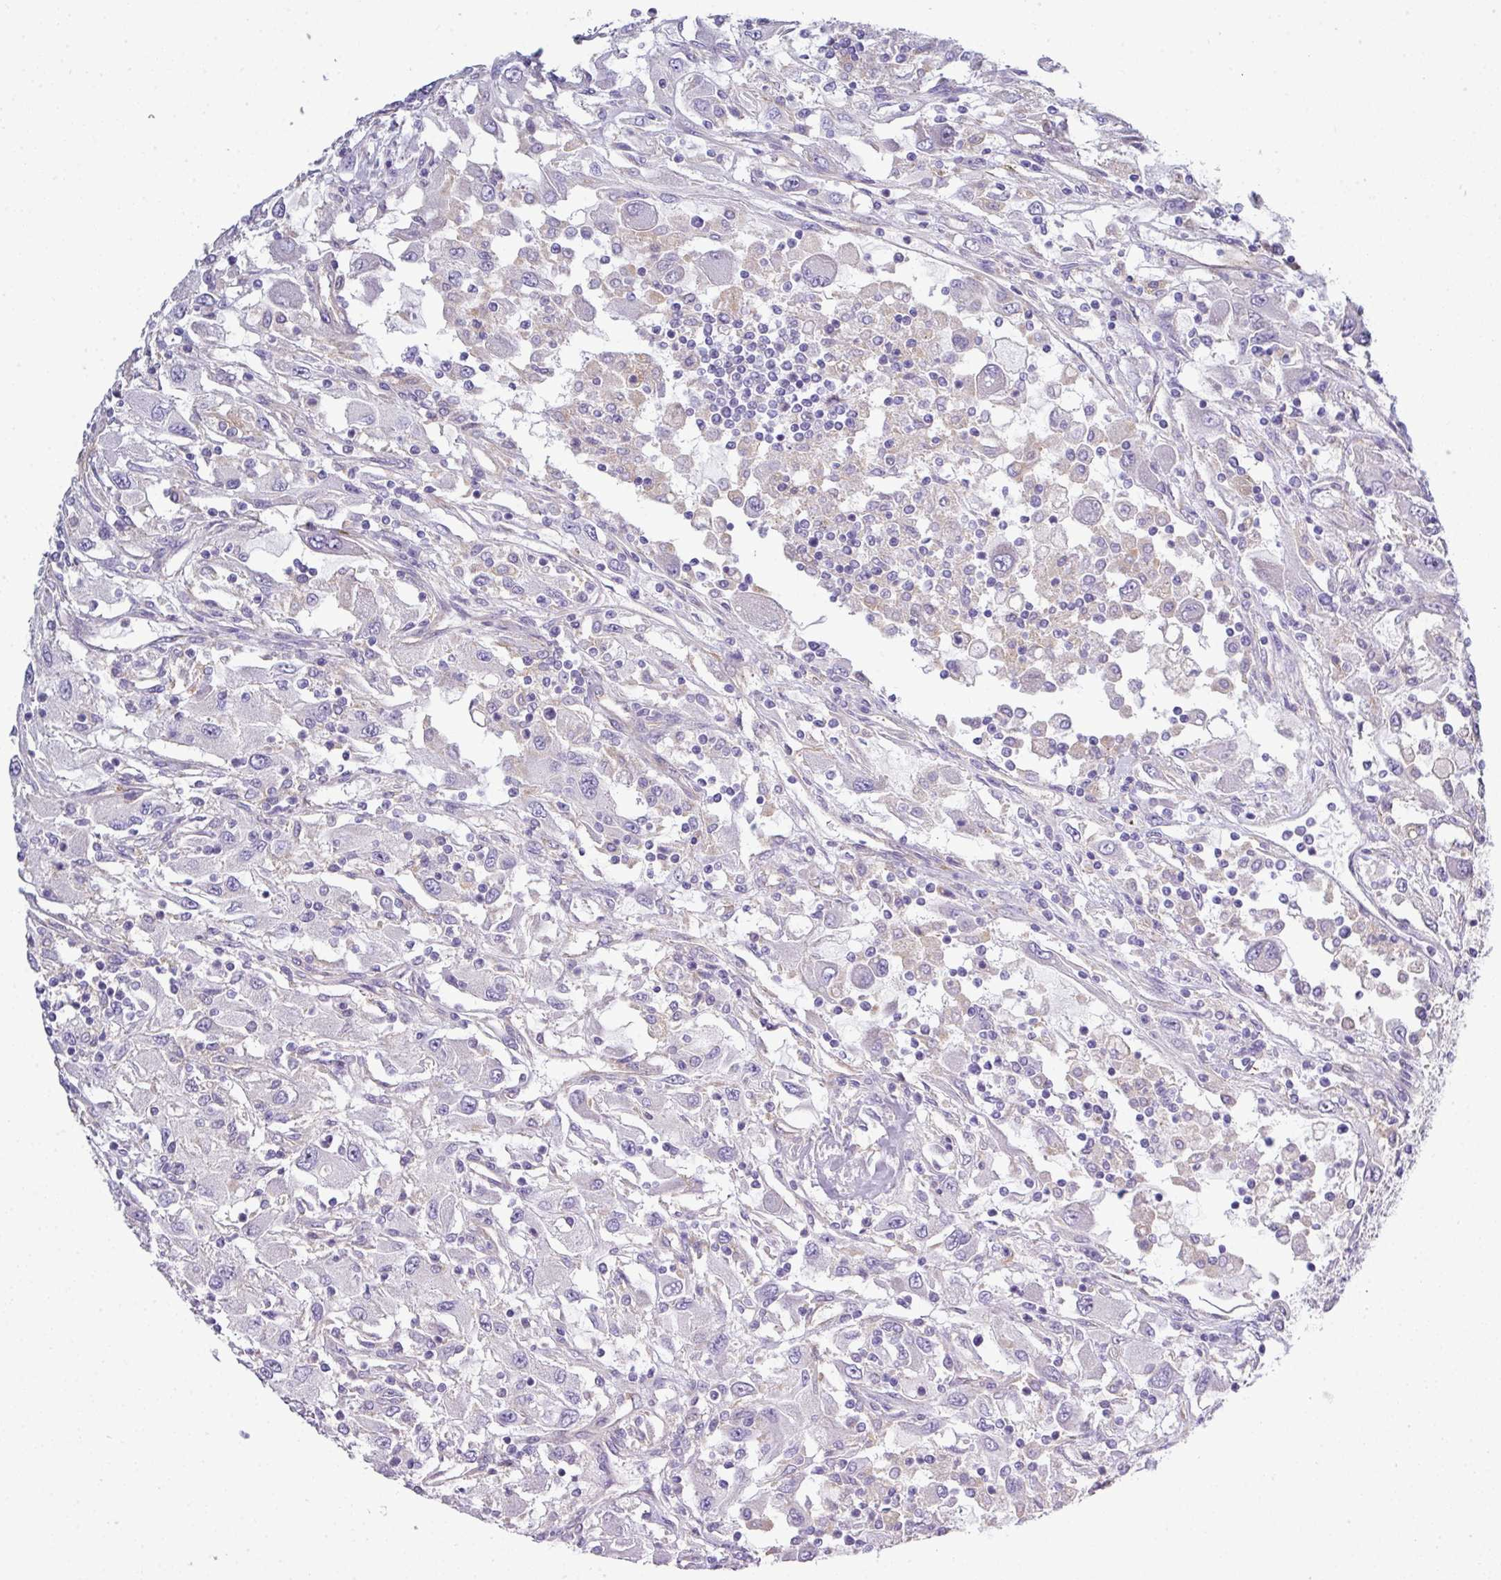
{"staining": {"intensity": "negative", "quantity": "none", "location": "none"}, "tissue": "renal cancer", "cell_type": "Tumor cells", "image_type": "cancer", "snomed": [{"axis": "morphology", "description": "Adenocarcinoma, NOS"}, {"axis": "topography", "description": "Kidney"}], "caption": "DAB (3,3'-diaminobenzidine) immunohistochemical staining of renal cancer (adenocarcinoma) reveals no significant positivity in tumor cells.", "gene": "ABCC5", "patient": {"sex": "female", "age": 67}}